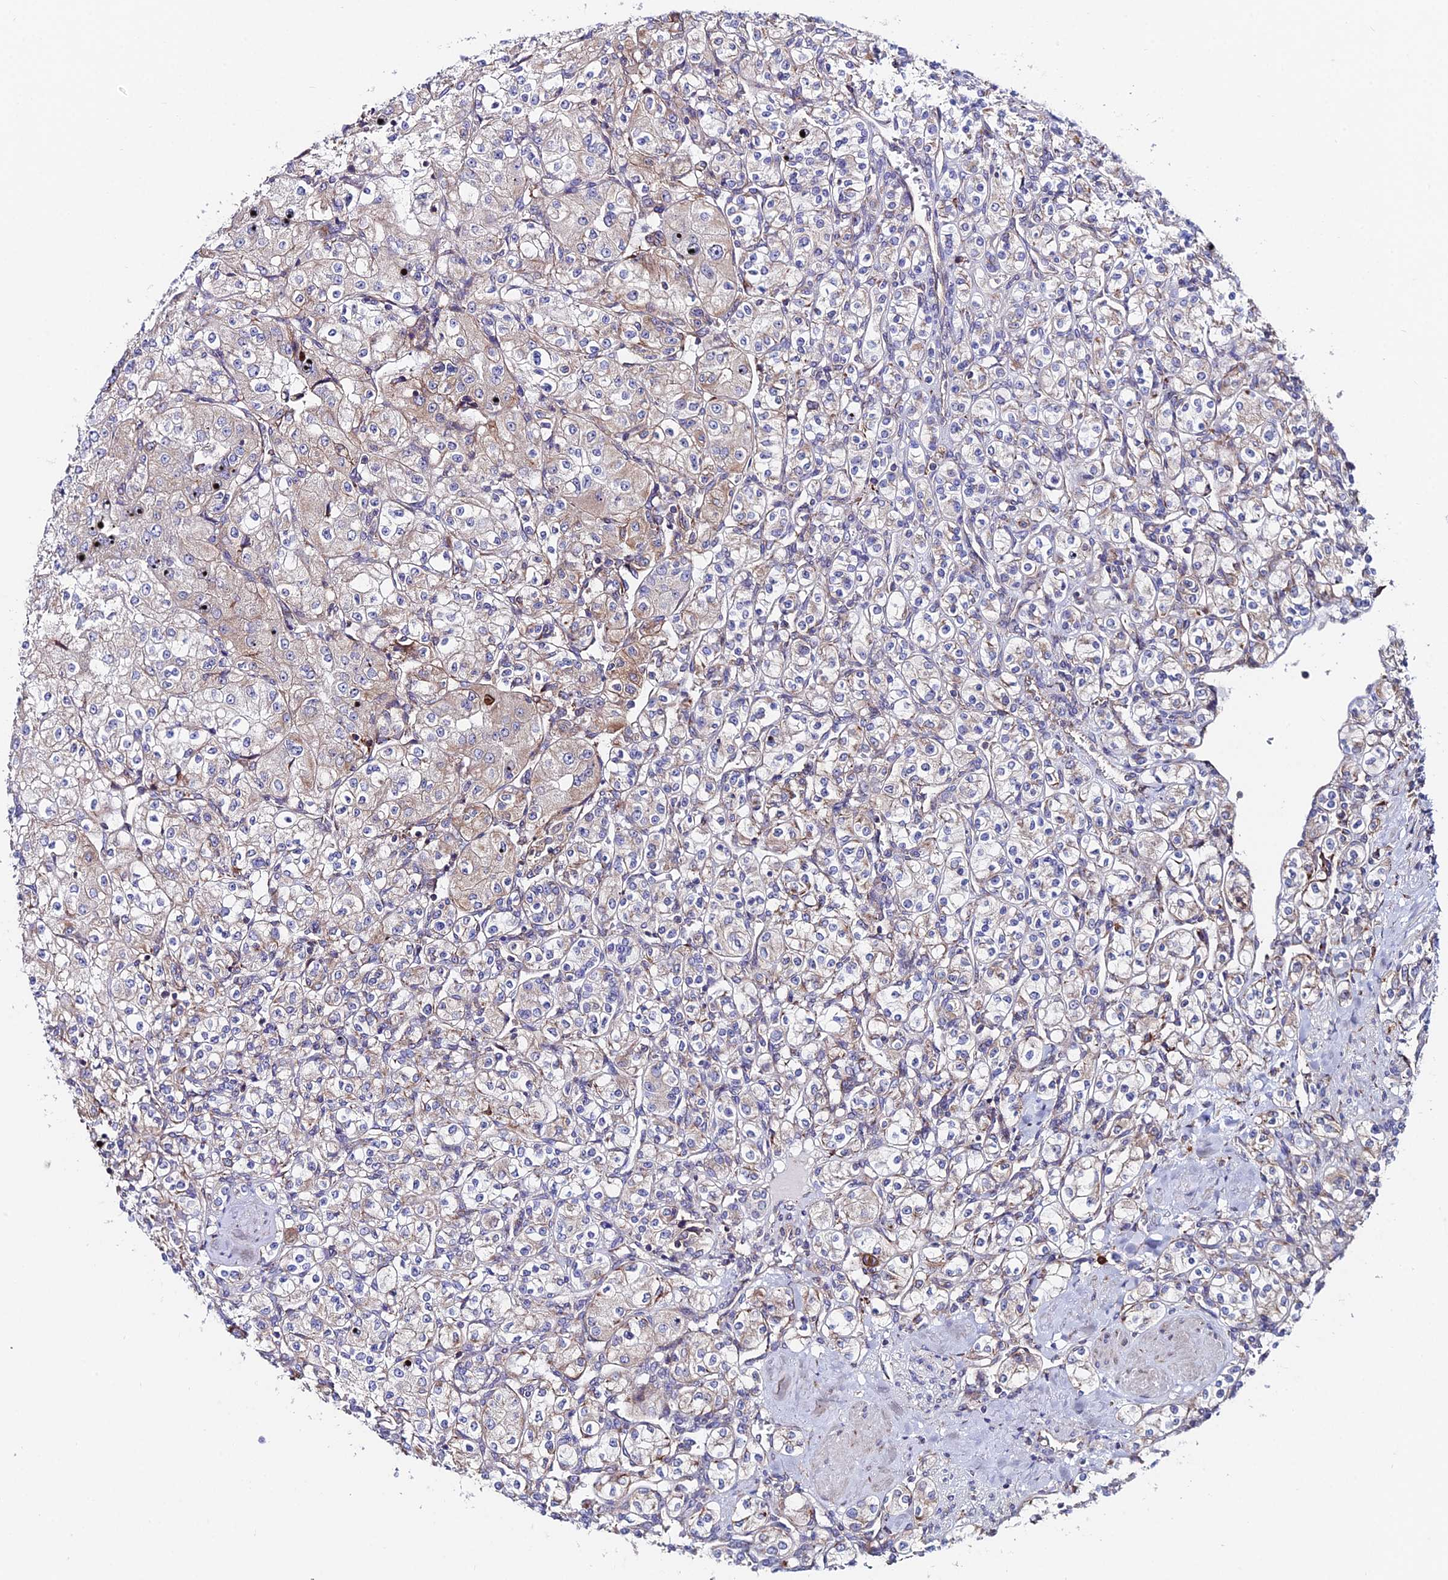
{"staining": {"intensity": "weak", "quantity": "25%-75%", "location": "cytoplasmic/membranous"}, "tissue": "renal cancer", "cell_type": "Tumor cells", "image_type": "cancer", "snomed": [{"axis": "morphology", "description": "Adenocarcinoma, NOS"}, {"axis": "topography", "description": "Kidney"}], "caption": "Immunohistochemistry (IHC) (DAB) staining of human renal adenocarcinoma displays weak cytoplasmic/membranous protein positivity in about 25%-75% of tumor cells.", "gene": "EIF3K", "patient": {"sex": "male", "age": 77}}